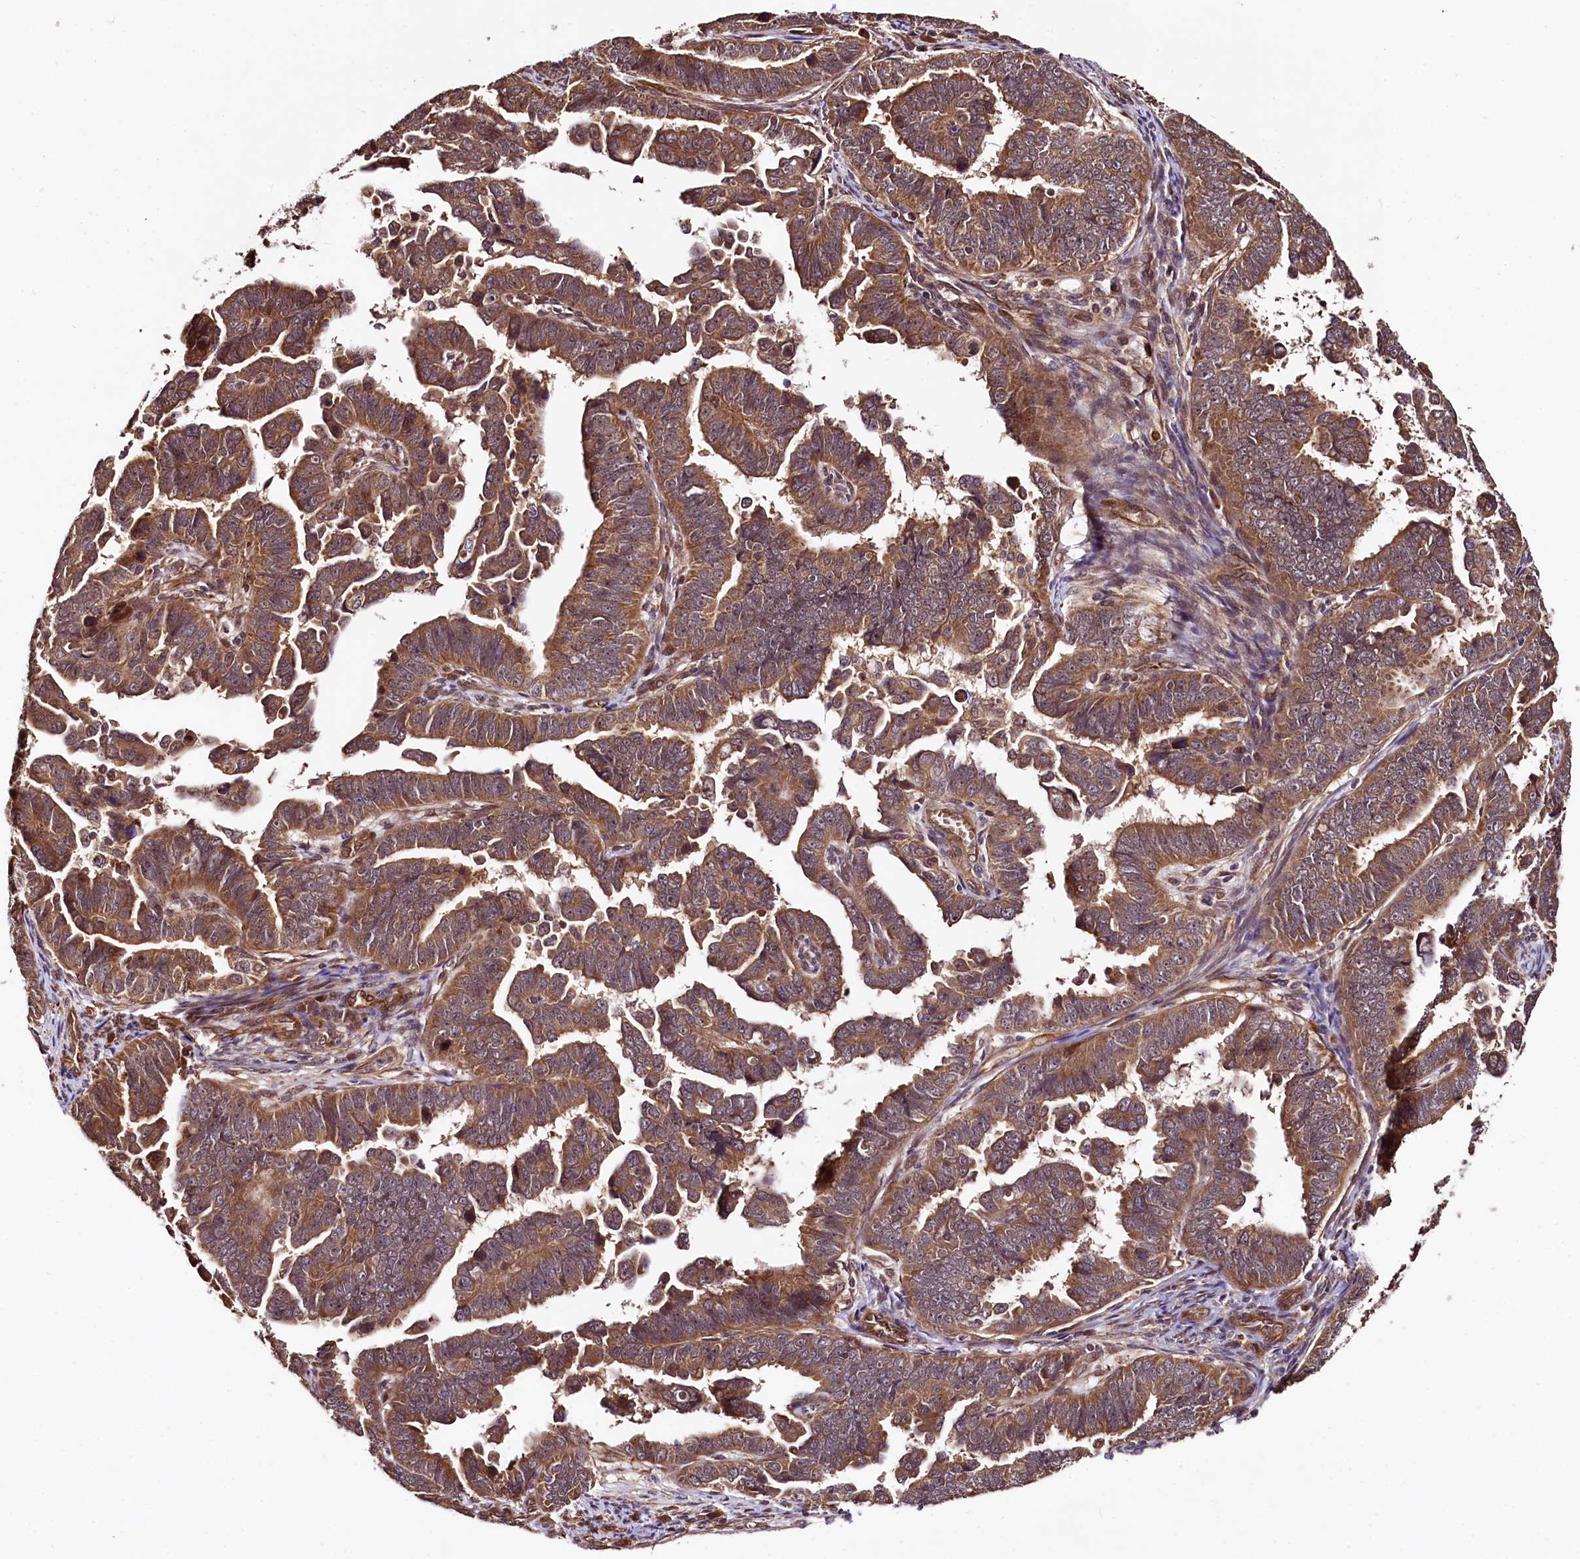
{"staining": {"intensity": "moderate", "quantity": ">75%", "location": "cytoplasmic/membranous"}, "tissue": "endometrial cancer", "cell_type": "Tumor cells", "image_type": "cancer", "snomed": [{"axis": "morphology", "description": "Adenocarcinoma, NOS"}, {"axis": "topography", "description": "Endometrium"}], "caption": "Human endometrial cancer stained for a protein (brown) shows moderate cytoplasmic/membranous positive expression in about >75% of tumor cells.", "gene": "TBCEL", "patient": {"sex": "female", "age": 75}}